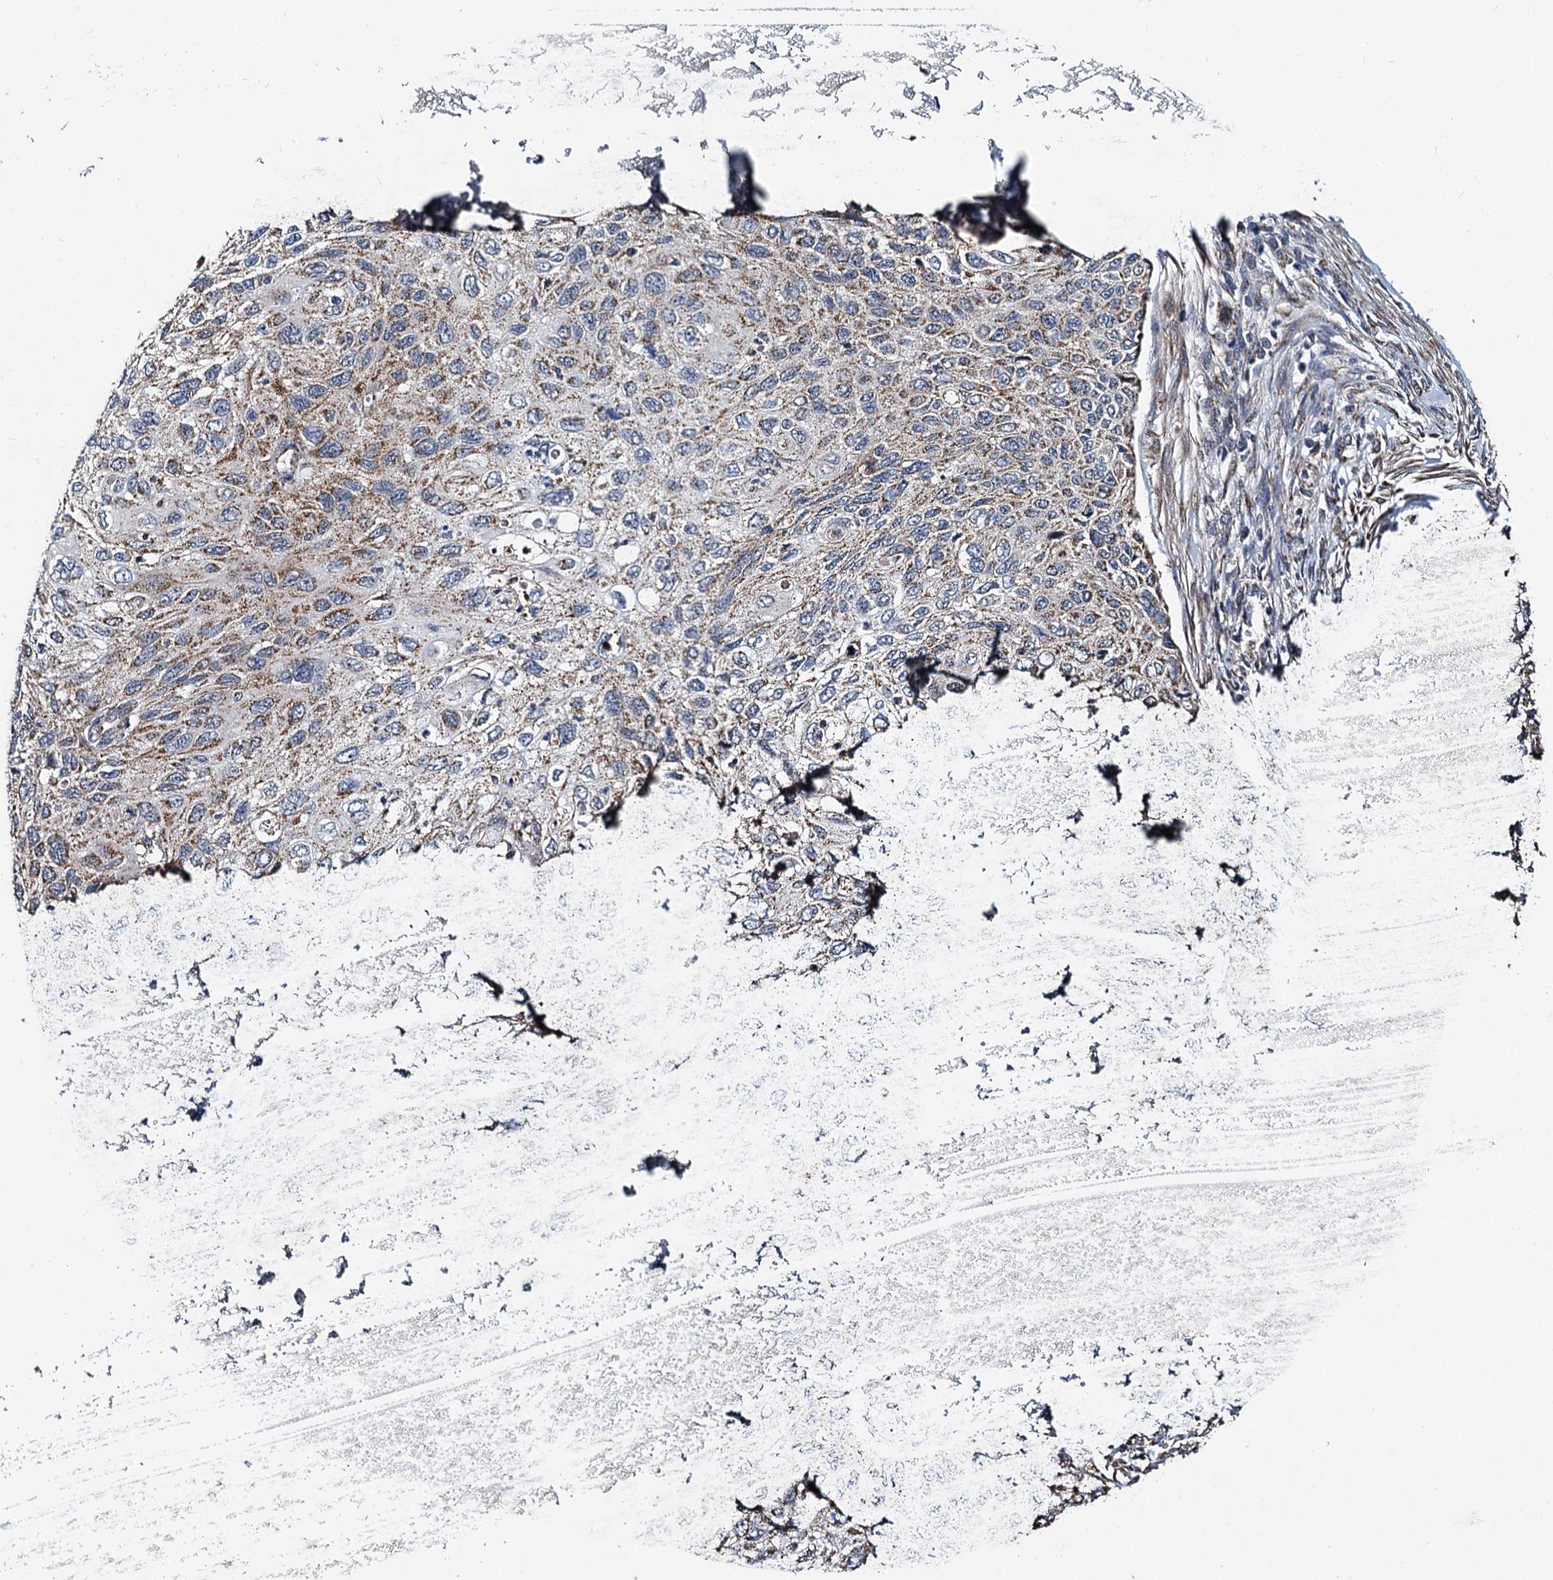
{"staining": {"intensity": "moderate", "quantity": ">75%", "location": "cytoplasmic/membranous"}, "tissue": "cervical cancer", "cell_type": "Tumor cells", "image_type": "cancer", "snomed": [{"axis": "morphology", "description": "Squamous cell carcinoma, NOS"}, {"axis": "topography", "description": "Cervix"}], "caption": "IHC micrograph of cervical cancer stained for a protein (brown), which exhibits medium levels of moderate cytoplasmic/membranous positivity in approximately >75% of tumor cells.", "gene": "SPRYD3", "patient": {"sex": "female", "age": 70}}